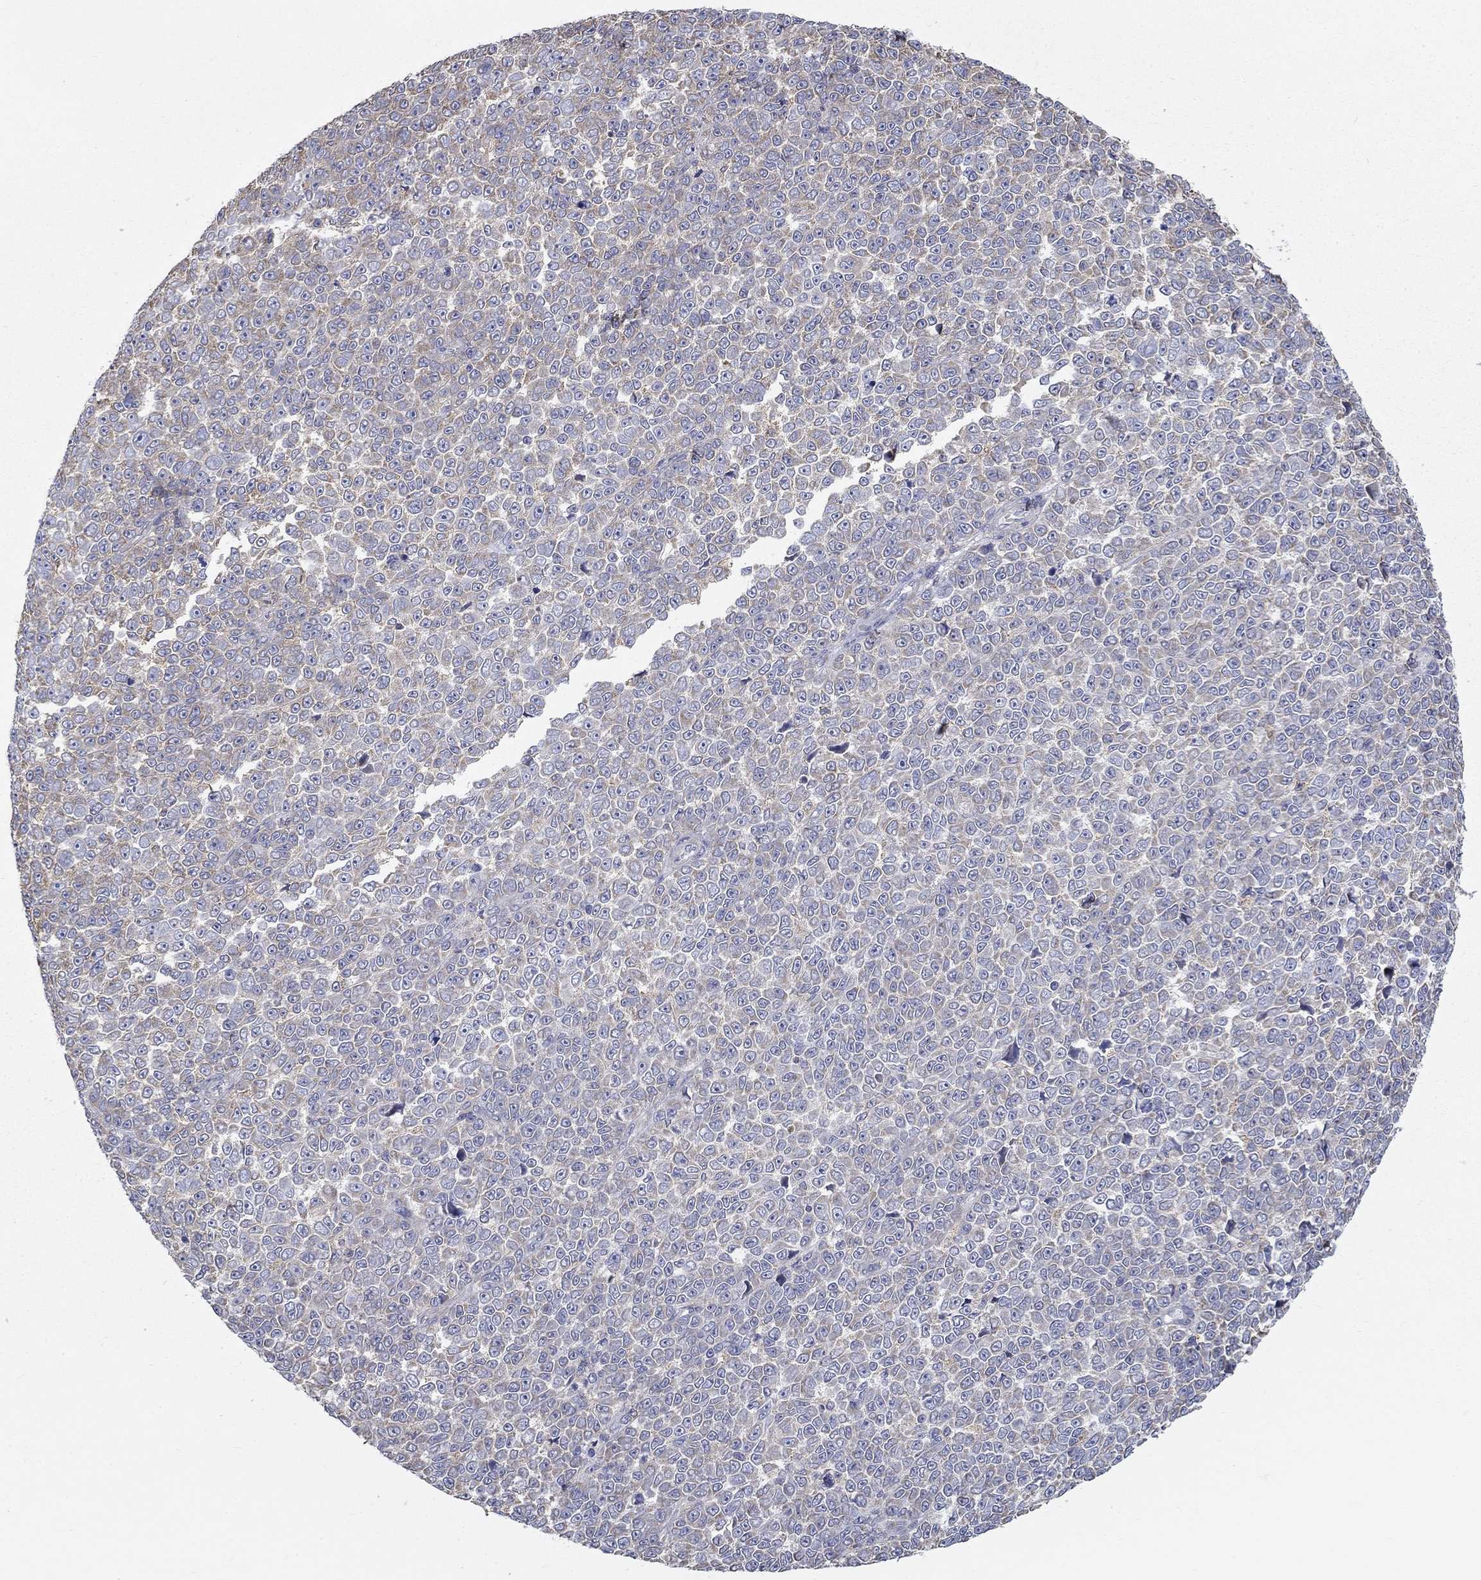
{"staining": {"intensity": "weak", "quantity": "<25%", "location": "cytoplasmic/membranous"}, "tissue": "melanoma", "cell_type": "Tumor cells", "image_type": "cancer", "snomed": [{"axis": "morphology", "description": "Malignant melanoma, NOS"}, {"axis": "topography", "description": "Skin"}], "caption": "Tumor cells are negative for protein expression in human melanoma. (DAB (3,3'-diaminobenzidine) immunohistochemistry with hematoxylin counter stain).", "gene": "NME5", "patient": {"sex": "female", "age": 95}}